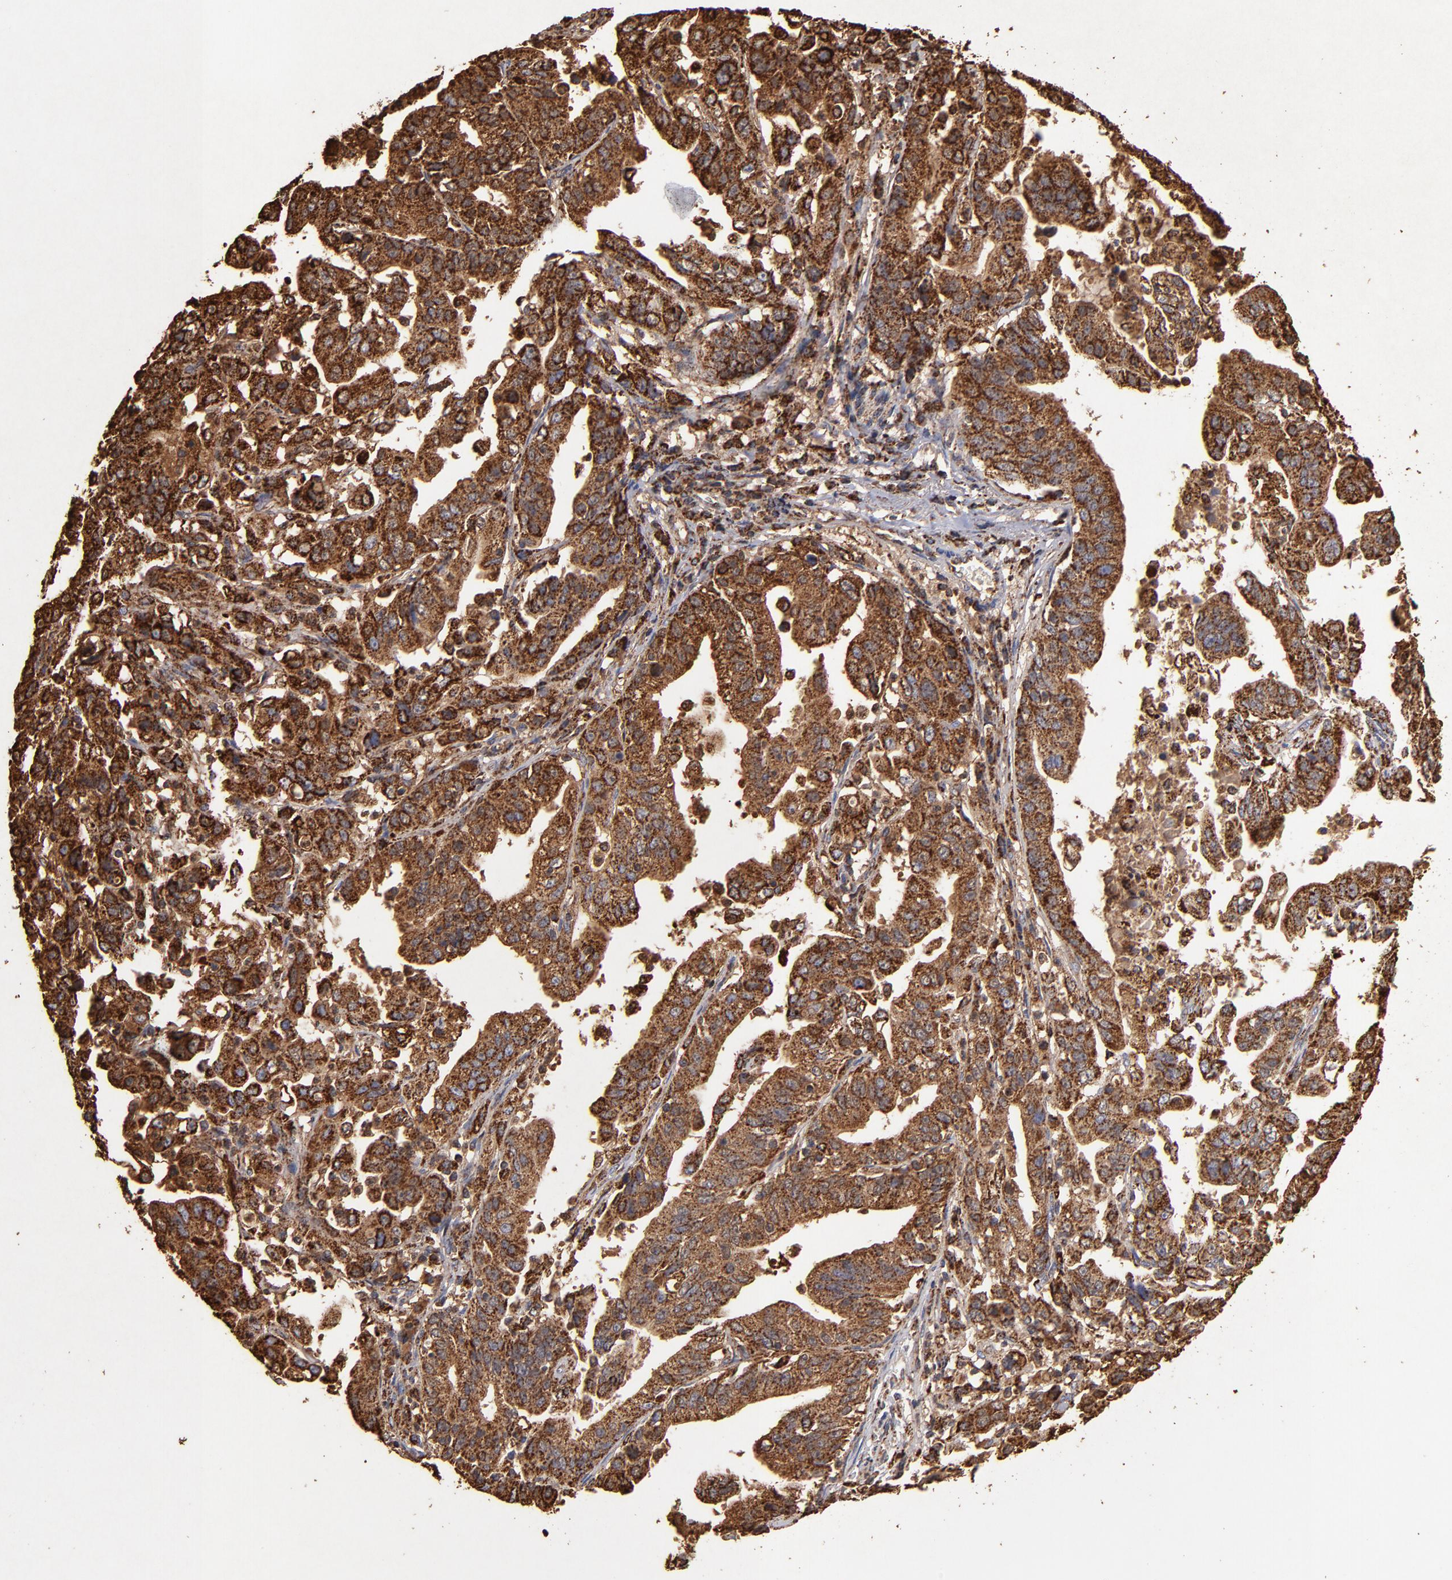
{"staining": {"intensity": "strong", "quantity": ">75%", "location": "cytoplasmic/membranous"}, "tissue": "stomach cancer", "cell_type": "Tumor cells", "image_type": "cancer", "snomed": [{"axis": "morphology", "description": "Adenocarcinoma, NOS"}, {"axis": "topography", "description": "Stomach, upper"}], "caption": "Stomach adenocarcinoma stained for a protein displays strong cytoplasmic/membranous positivity in tumor cells. Using DAB (3,3'-diaminobenzidine) (brown) and hematoxylin (blue) stains, captured at high magnification using brightfield microscopy.", "gene": "SOD2", "patient": {"sex": "female", "age": 50}}